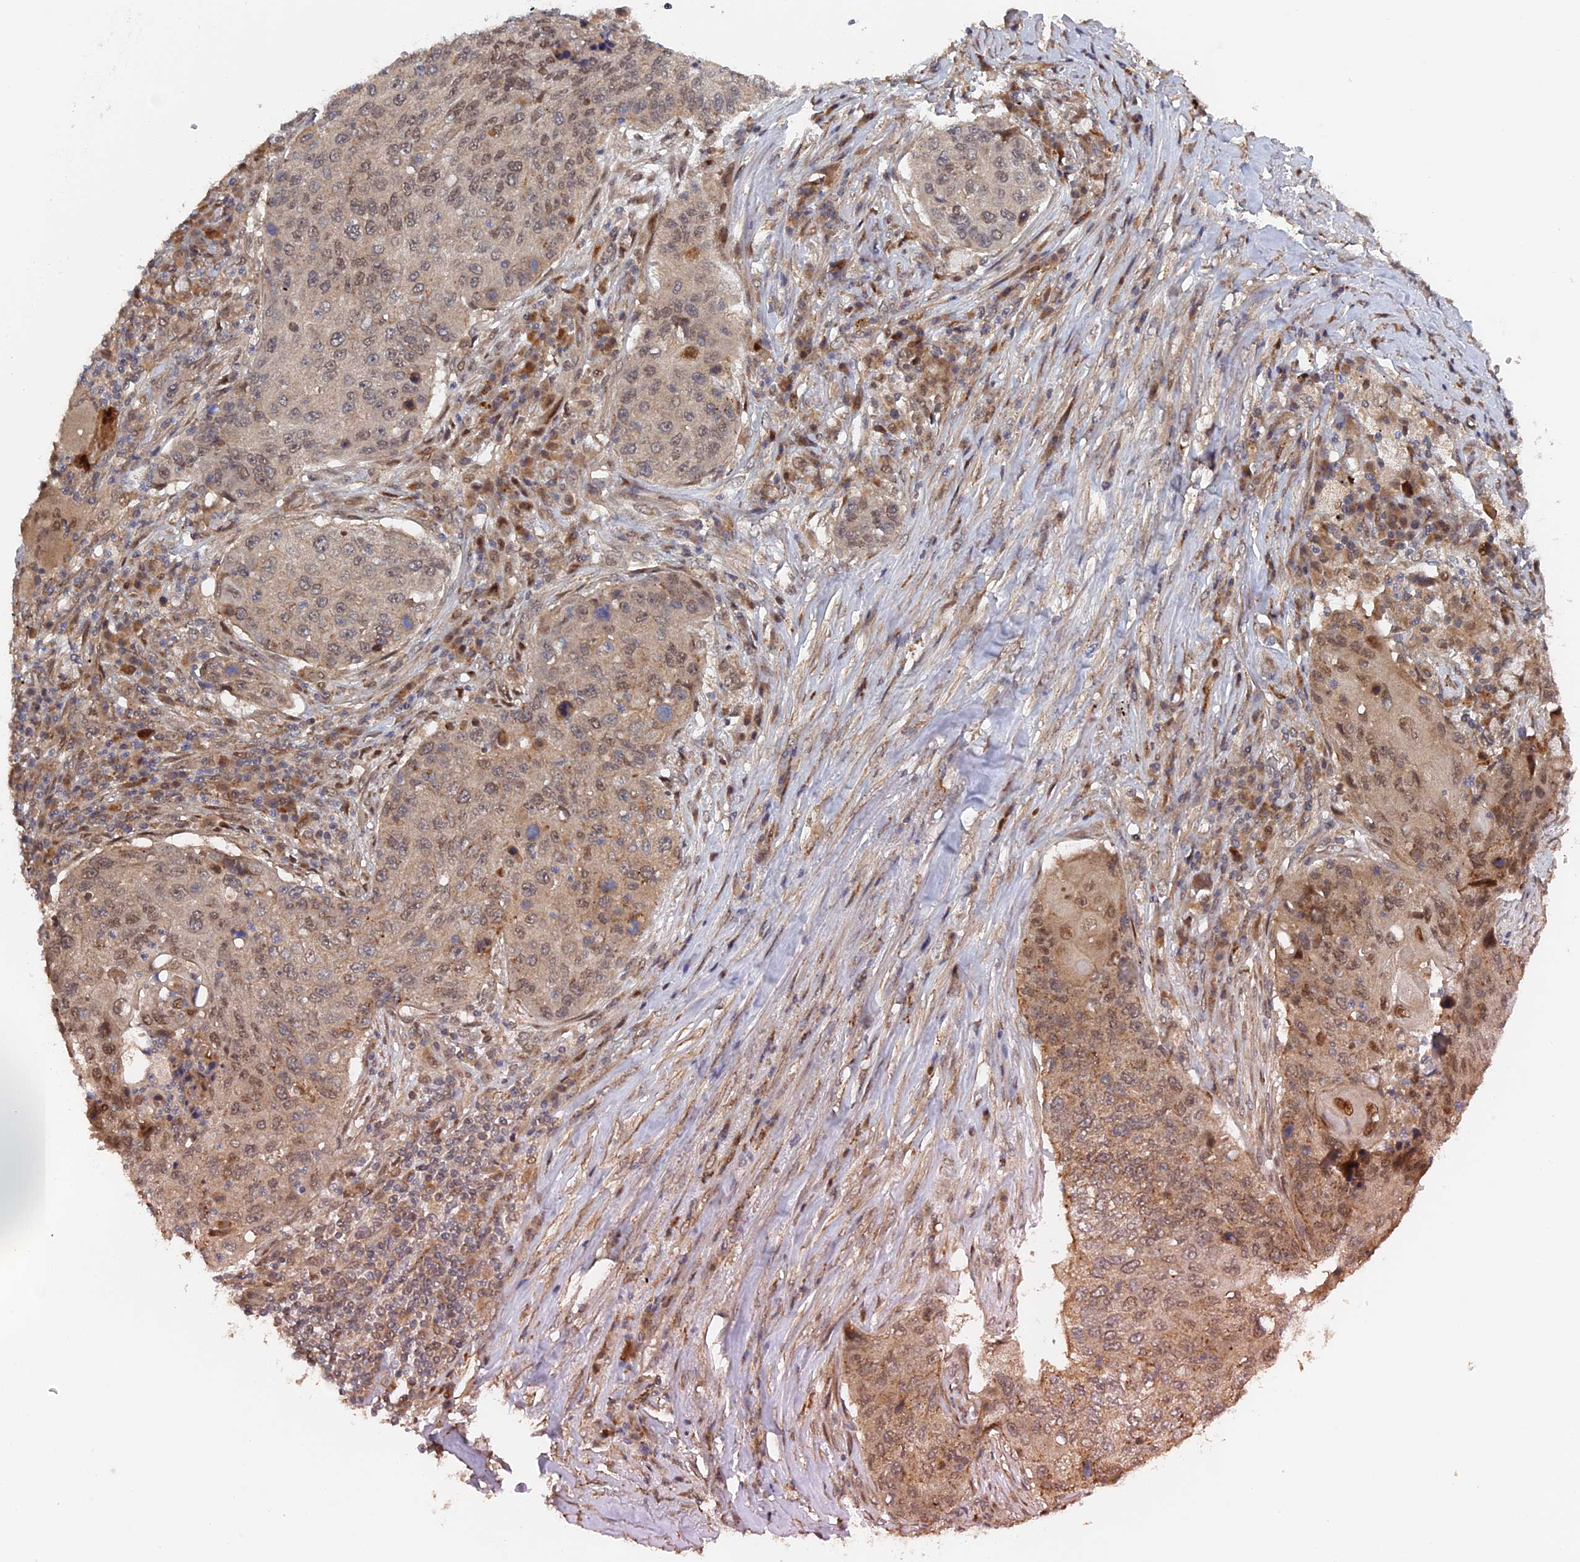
{"staining": {"intensity": "moderate", "quantity": ">75%", "location": "cytoplasmic/membranous,nuclear"}, "tissue": "lung cancer", "cell_type": "Tumor cells", "image_type": "cancer", "snomed": [{"axis": "morphology", "description": "Squamous cell carcinoma, NOS"}, {"axis": "topography", "description": "Lung"}], "caption": "Tumor cells show medium levels of moderate cytoplasmic/membranous and nuclear expression in approximately >75% of cells in human lung cancer.", "gene": "ELOVL6", "patient": {"sex": "female", "age": 63}}